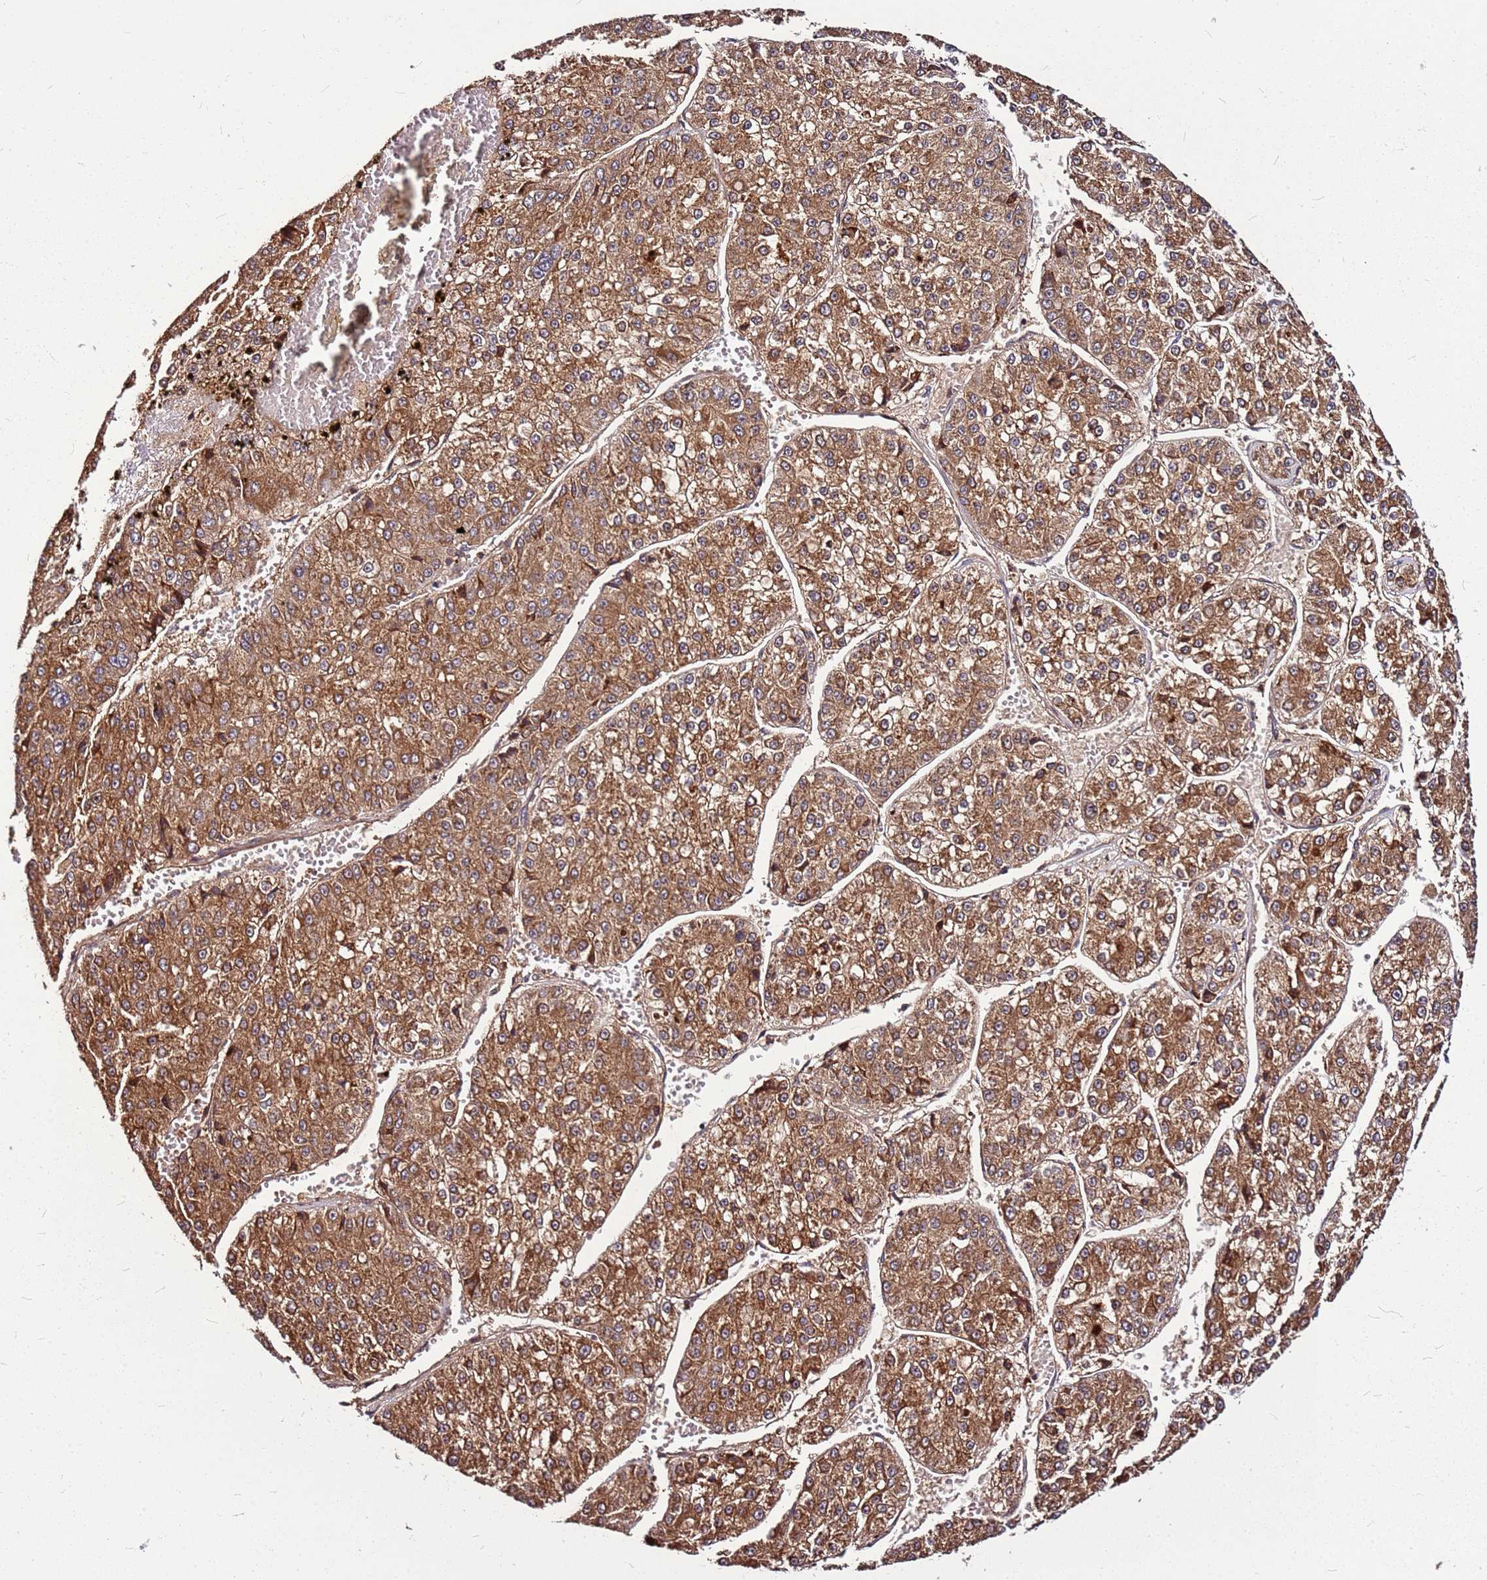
{"staining": {"intensity": "moderate", "quantity": ">75%", "location": "cytoplasmic/membranous"}, "tissue": "liver cancer", "cell_type": "Tumor cells", "image_type": "cancer", "snomed": [{"axis": "morphology", "description": "Carcinoma, Hepatocellular, NOS"}, {"axis": "topography", "description": "Liver"}], "caption": "This image demonstrates immunohistochemistry (IHC) staining of human liver cancer, with medium moderate cytoplasmic/membranous positivity in approximately >75% of tumor cells.", "gene": "LYPLAL1", "patient": {"sex": "female", "age": 73}}